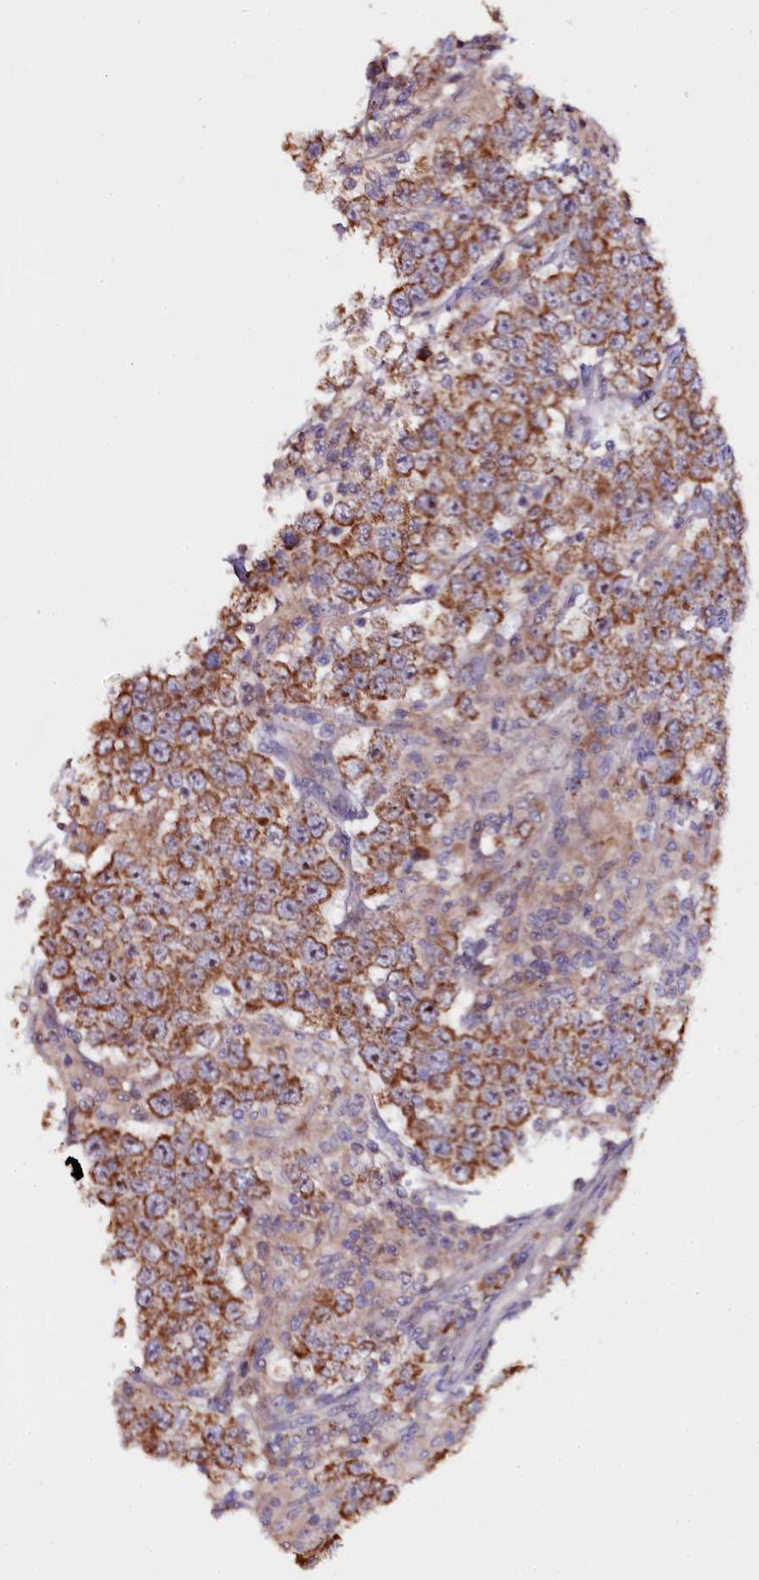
{"staining": {"intensity": "moderate", "quantity": ">75%", "location": "cytoplasmic/membranous,nuclear"}, "tissue": "testis cancer", "cell_type": "Tumor cells", "image_type": "cancer", "snomed": [{"axis": "morphology", "description": "Normal tissue, NOS"}, {"axis": "morphology", "description": "Urothelial carcinoma, High grade"}, {"axis": "morphology", "description": "Seminoma, NOS"}, {"axis": "morphology", "description": "Carcinoma, Embryonal, NOS"}, {"axis": "topography", "description": "Urinary bladder"}, {"axis": "topography", "description": "Testis"}], "caption": "Protein expression analysis of testis high-grade urothelial carcinoma displays moderate cytoplasmic/membranous and nuclear staining in about >75% of tumor cells.", "gene": "NAA80", "patient": {"sex": "male", "age": 41}}